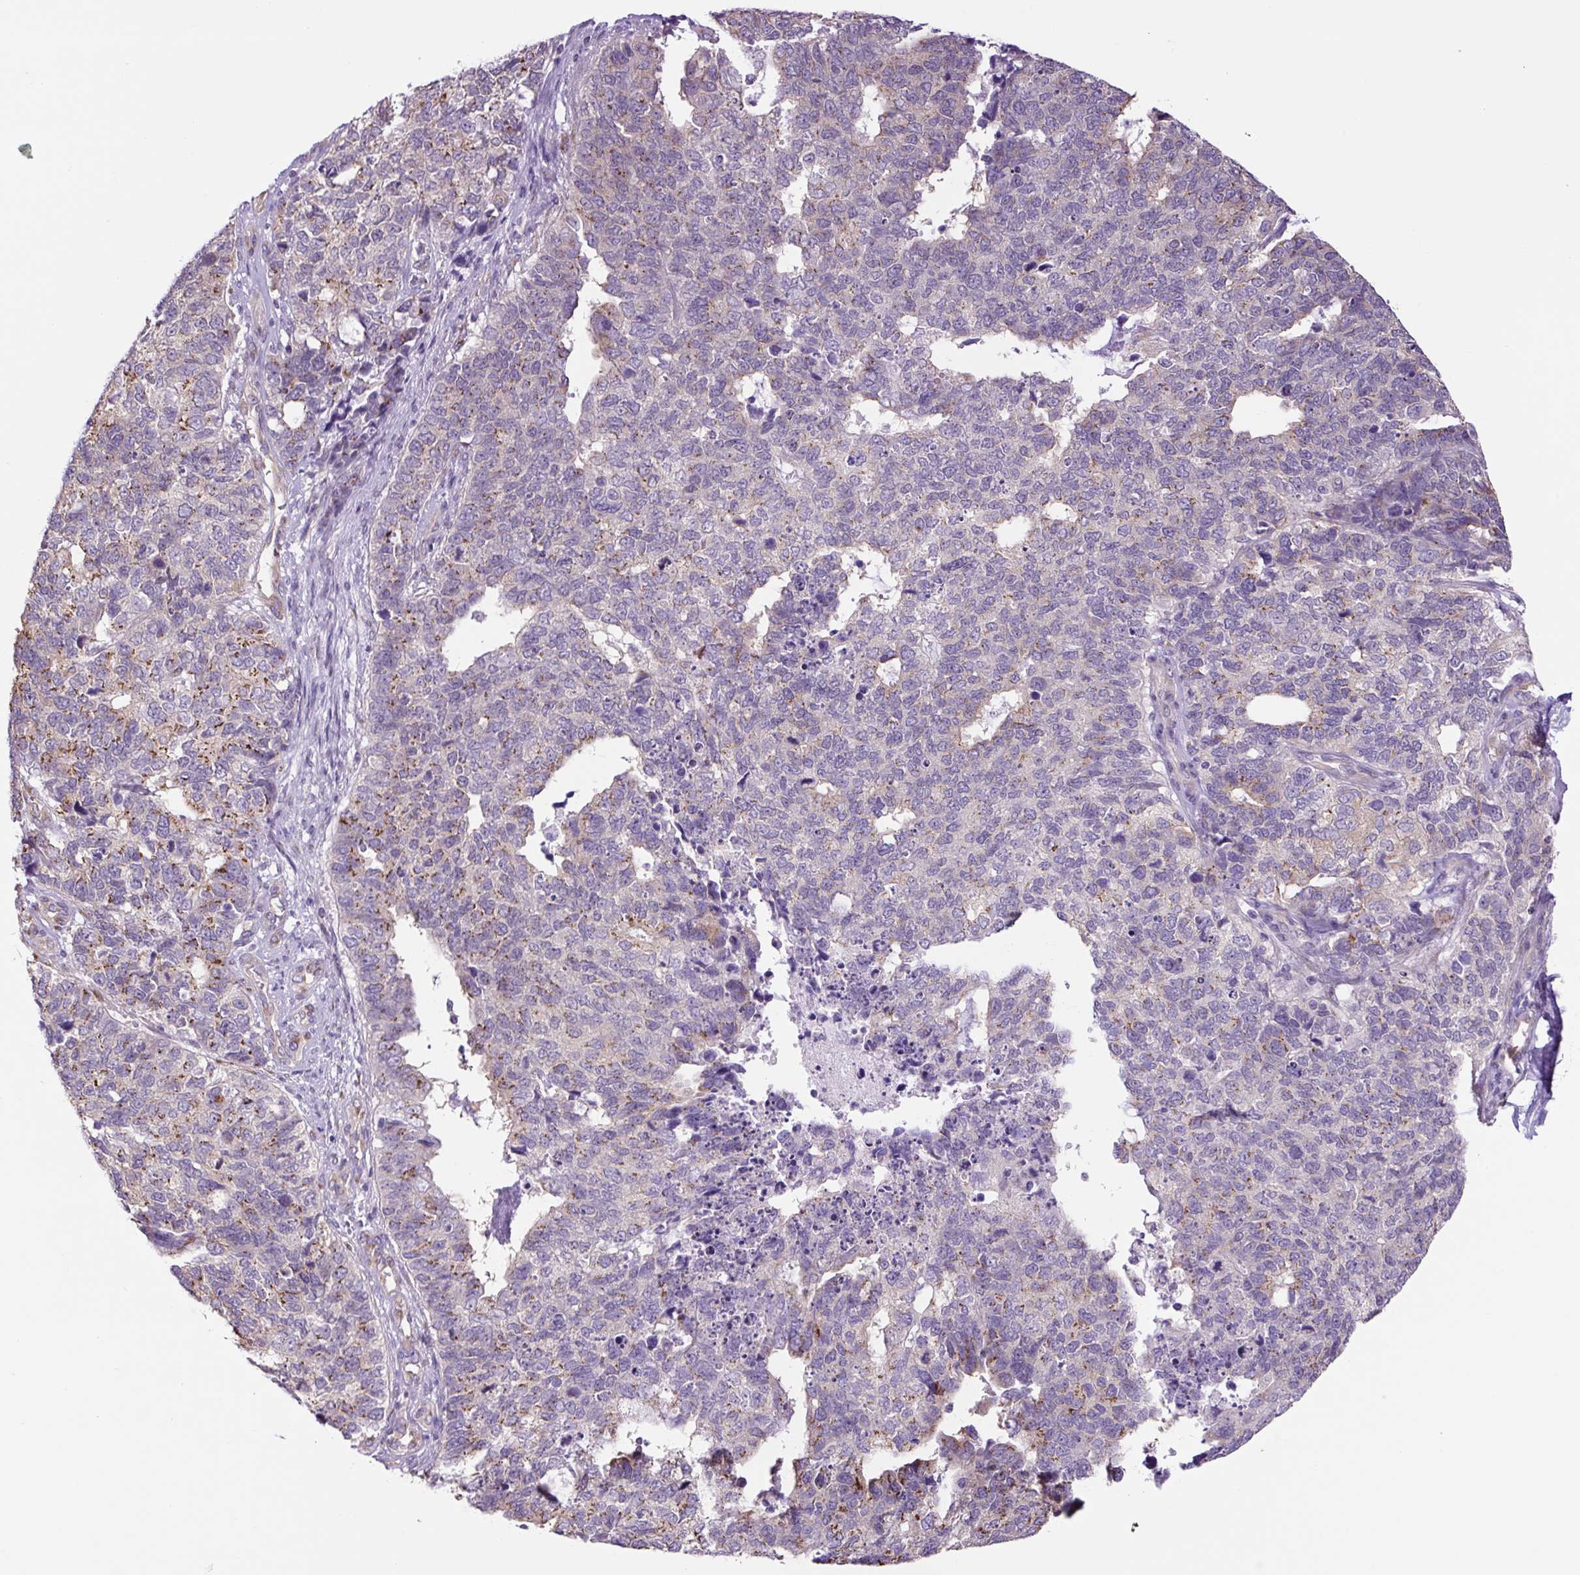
{"staining": {"intensity": "moderate", "quantity": "<25%", "location": "cytoplasmic/membranous"}, "tissue": "cervical cancer", "cell_type": "Tumor cells", "image_type": "cancer", "snomed": [{"axis": "morphology", "description": "Adenocarcinoma, NOS"}, {"axis": "topography", "description": "Cervix"}], "caption": "An image of cervical cancer stained for a protein reveals moderate cytoplasmic/membranous brown staining in tumor cells.", "gene": "GORASP1", "patient": {"sex": "female", "age": 63}}